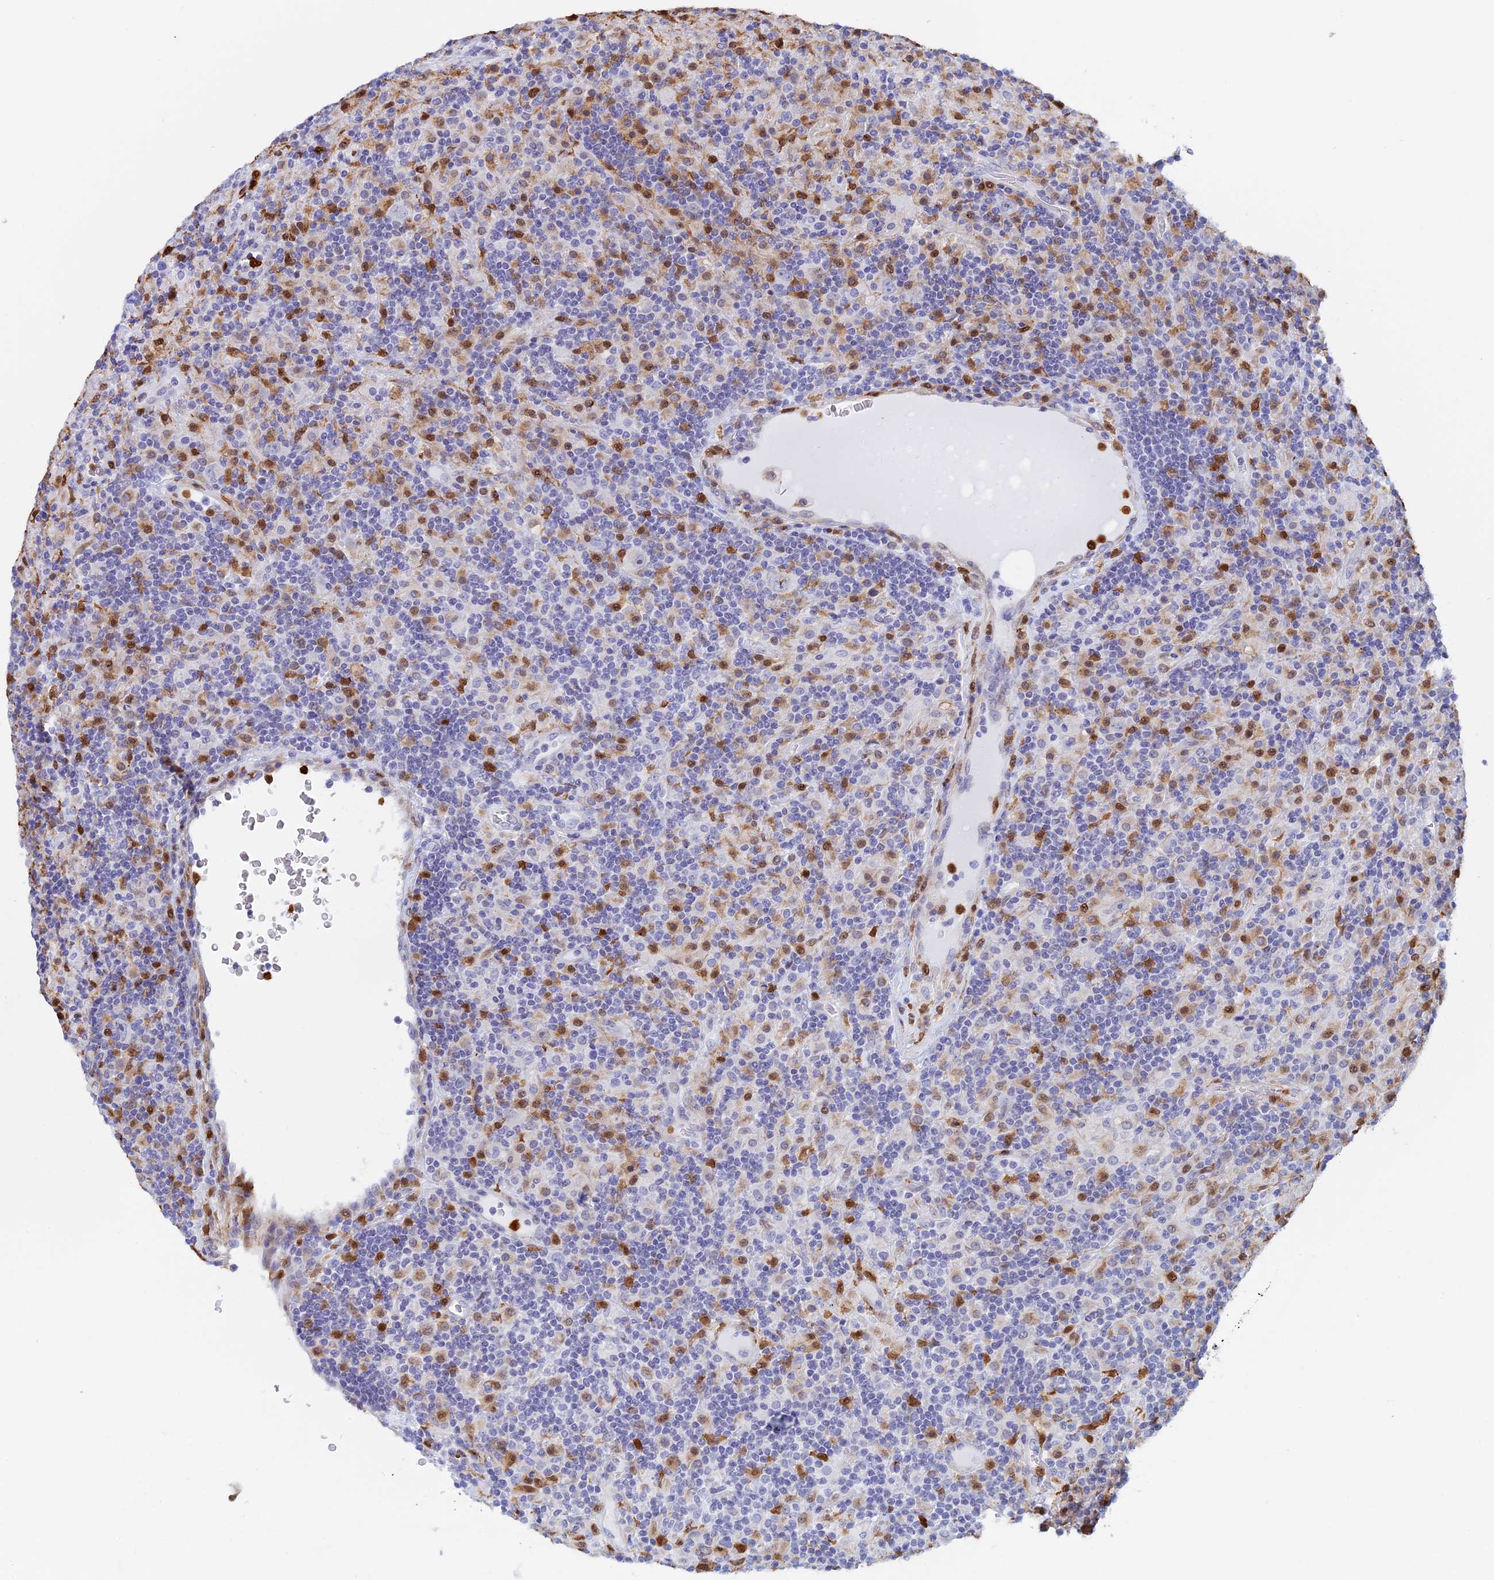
{"staining": {"intensity": "negative", "quantity": "none", "location": "none"}, "tissue": "lymphoma", "cell_type": "Tumor cells", "image_type": "cancer", "snomed": [{"axis": "morphology", "description": "Hodgkin's disease, NOS"}, {"axis": "topography", "description": "Lymph node"}], "caption": "DAB immunohistochemical staining of human Hodgkin's disease displays no significant expression in tumor cells.", "gene": "SLC26A1", "patient": {"sex": "male", "age": 70}}